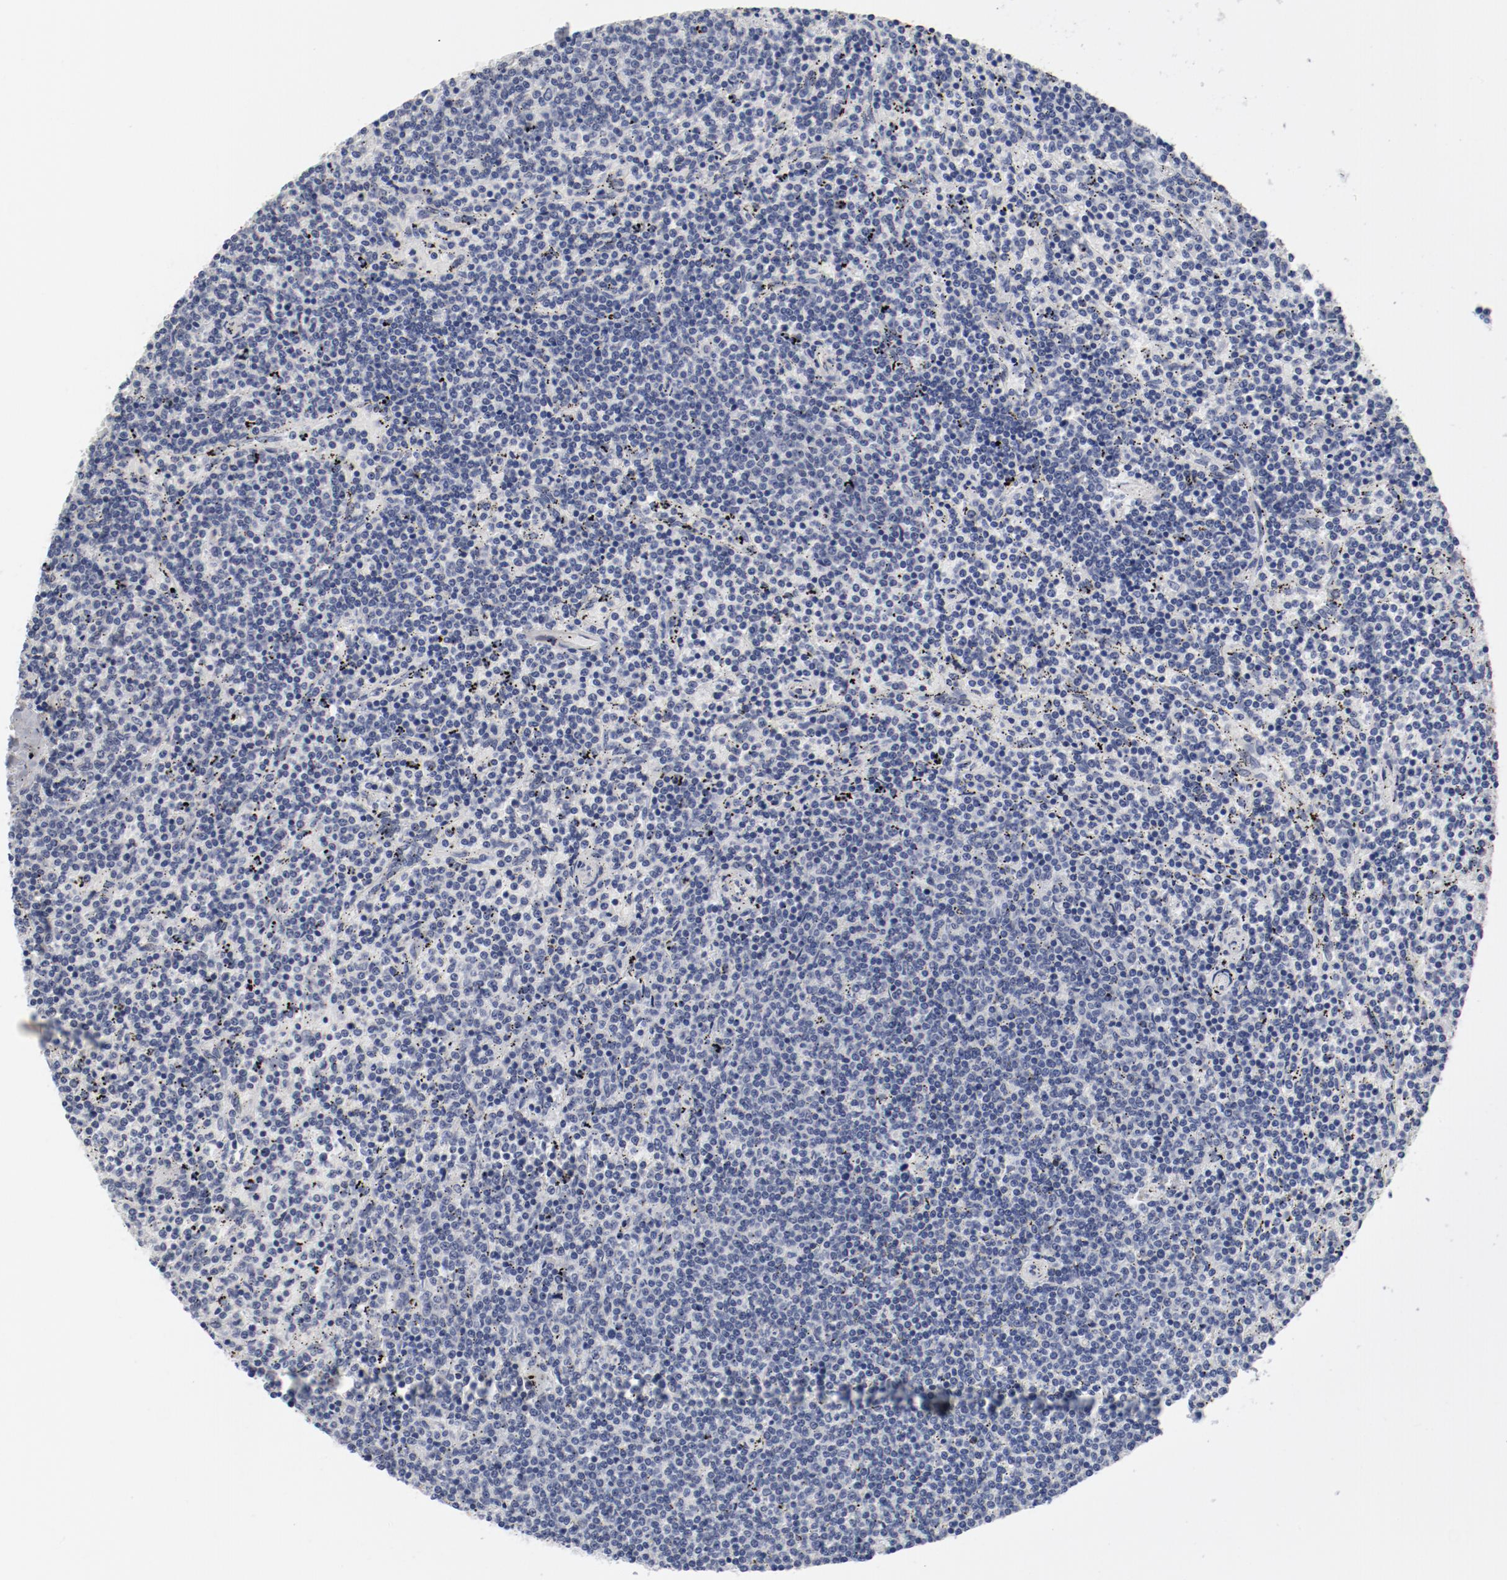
{"staining": {"intensity": "negative", "quantity": "none", "location": "none"}, "tissue": "lymphoma", "cell_type": "Tumor cells", "image_type": "cancer", "snomed": [{"axis": "morphology", "description": "Malignant lymphoma, non-Hodgkin's type, Low grade"}, {"axis": "topography", "description": "Spleen"}], "caption": "This is an immunohistochemistry (IHC) image of lymphoma. There is no positivity in tumor cells.", "gene": "ANKLE2", "patient": {"sex": "female", "age": 50}}